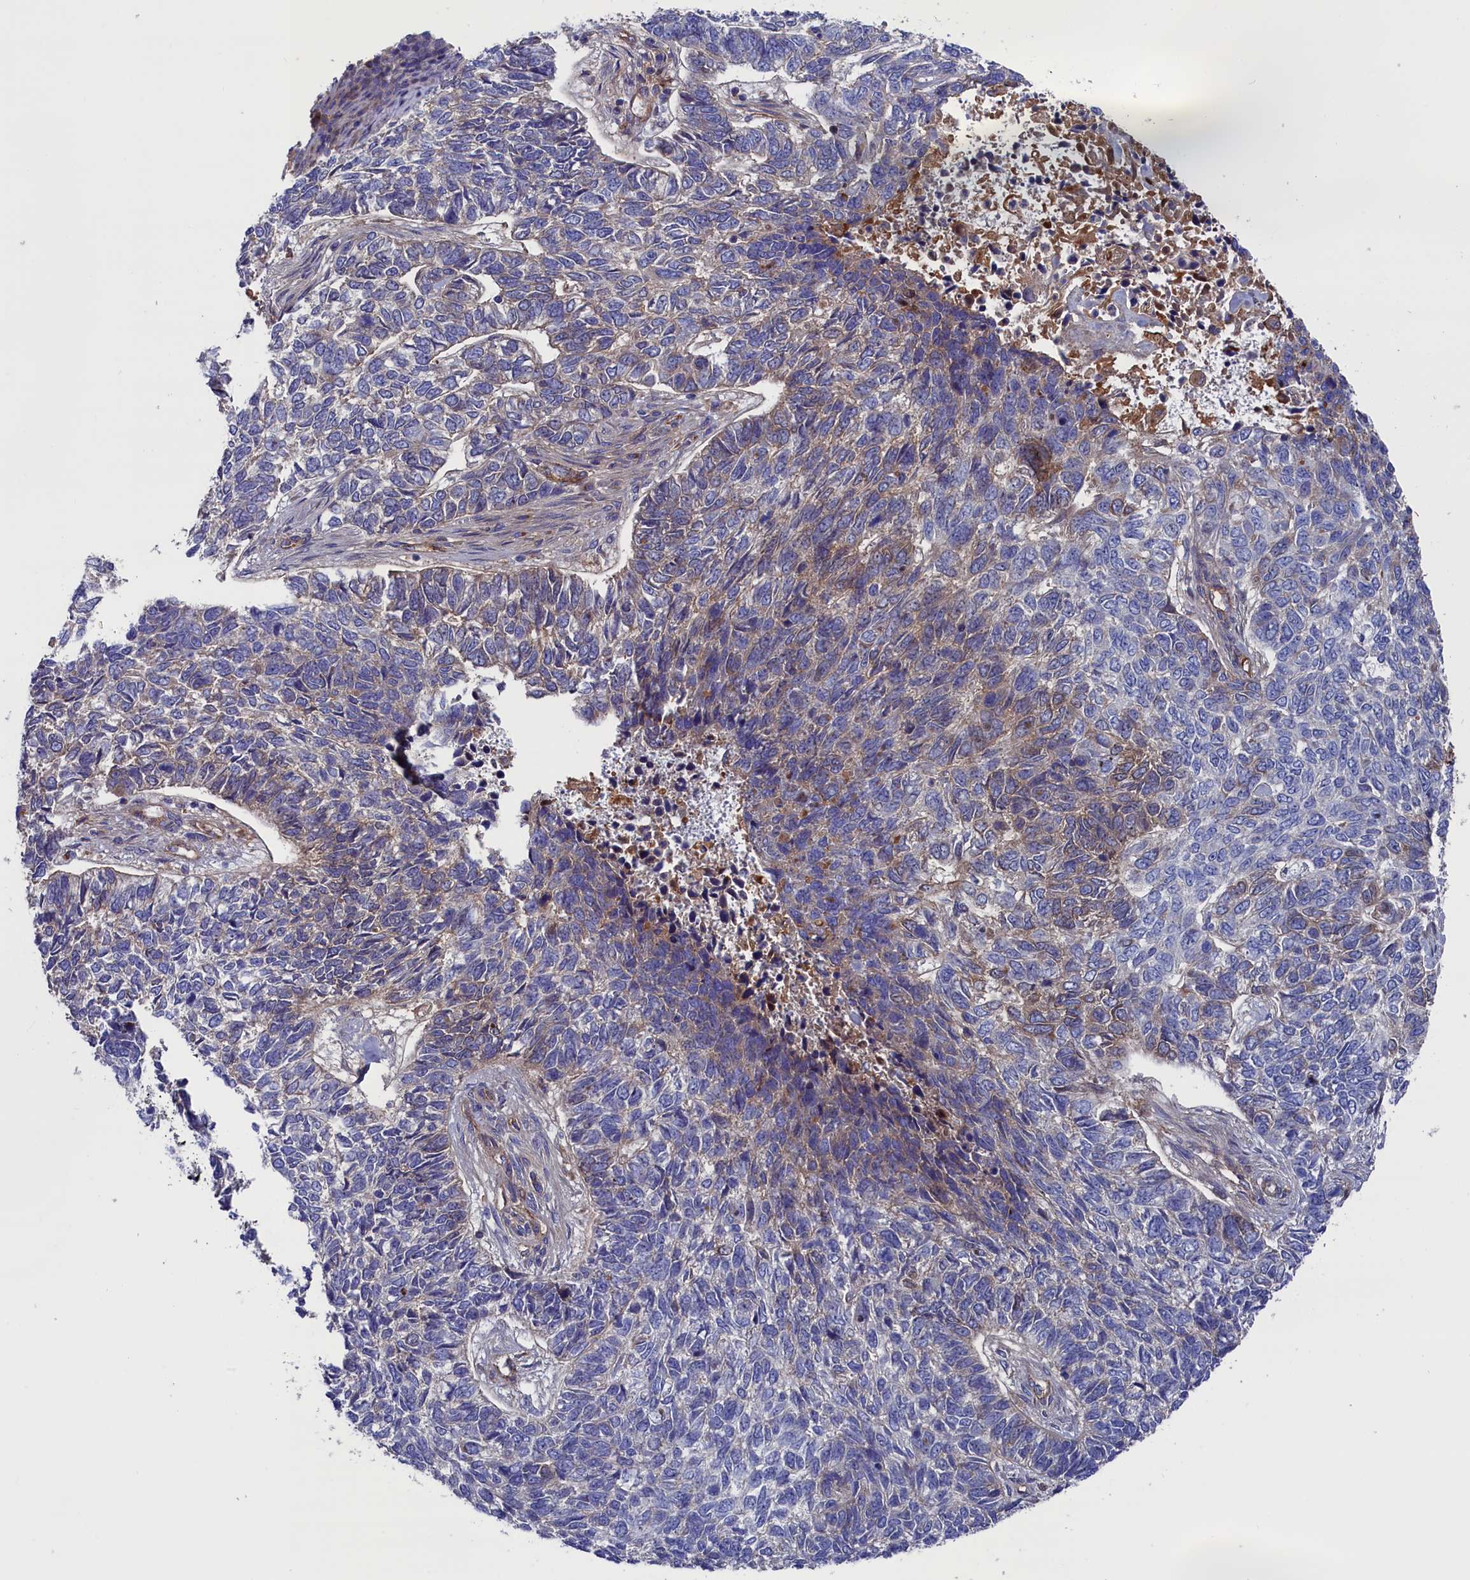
{"staining": {"intensity": "weak", "quantity": "<25%", "location": "cytoplasmic/membranous"}, "tissue": "skin cancer", "cell_type": "Tumor cells", "image_type": "cancer", "snomed": [{"axis": "morphology", "description": "Basal cell carcinoma"}, {"axis": "topography", "description": "Skin"}], "caption": "An image of skin cancer (basal cell carcinoma) stained for a protein displays no brown staining in tumor cells.", "gene": "GPR108", "patient": {"sex": "female", "age": 65}}